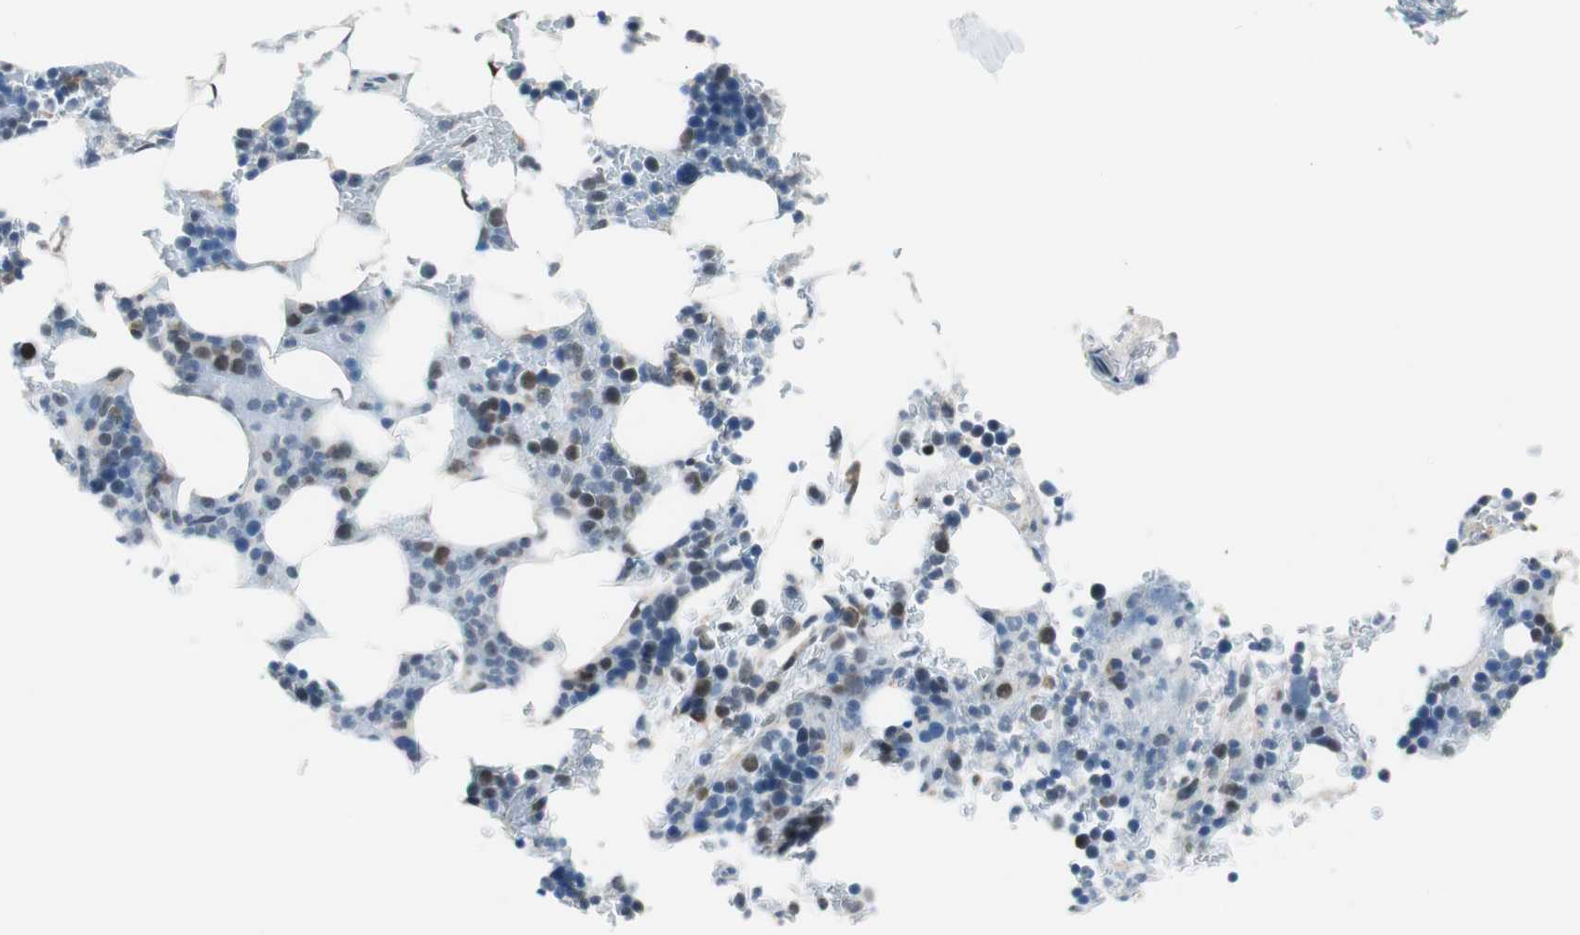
{"staining": {"intensity": "weak", "quantity": "<25%", "location": "nuclear"}, "tissue": "bone marrow", "cell_type": "Hematopoietic cells", "image_type": "normal", "snomed": [{"axis": "morphology", "description": "Normal tissue, NOS"}, {"axis": "topography", "description": "Bone marrow"}], "caption": "The immunohistochemistry micrograph has no significant expression in hematopoietic cells of bone marrow. (DAB (3,3'-diaminobenzidine) IHC, high magnification).", "gene": "GRHL1", "patient": {"sex": "female", "age": 73}}